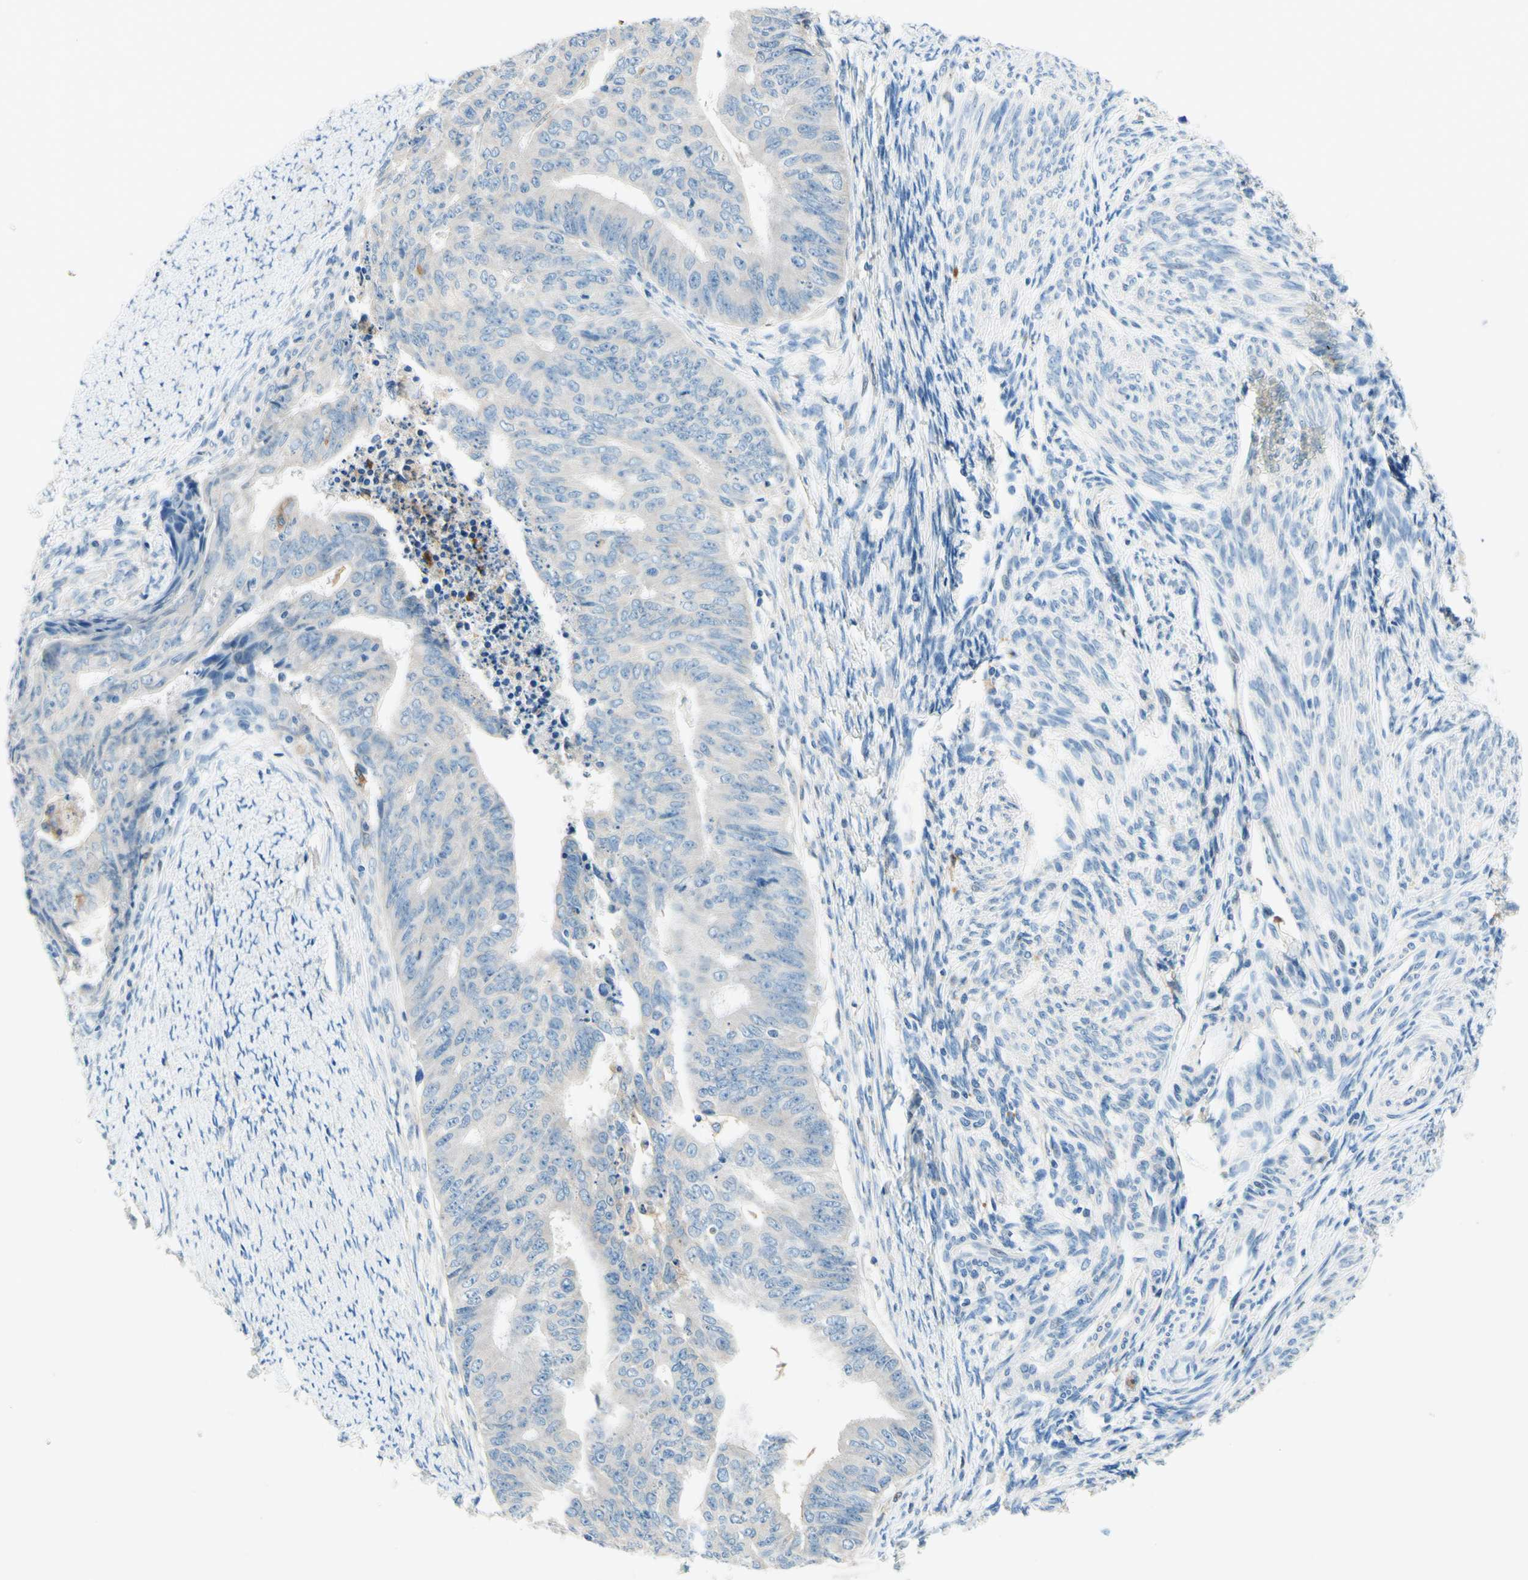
{"staining": {"intensity": "negative", "quantity": "none", "location": "none"}, "tissue": "endometrial cancer", "cell_type": "Tumor cells", "image_type": "cancer", "snomed": [{"axis": "morphology", "description": "Adenocarcinoma, NOS"}, {"axis": "topography", "description": "Endometrium"}], "caption": "Tumor cells show no significant protein staining in endometrial adenocarcinoma.", "gene": "SIGLEC9", "patient": {"sex": "female", "age": 32}}